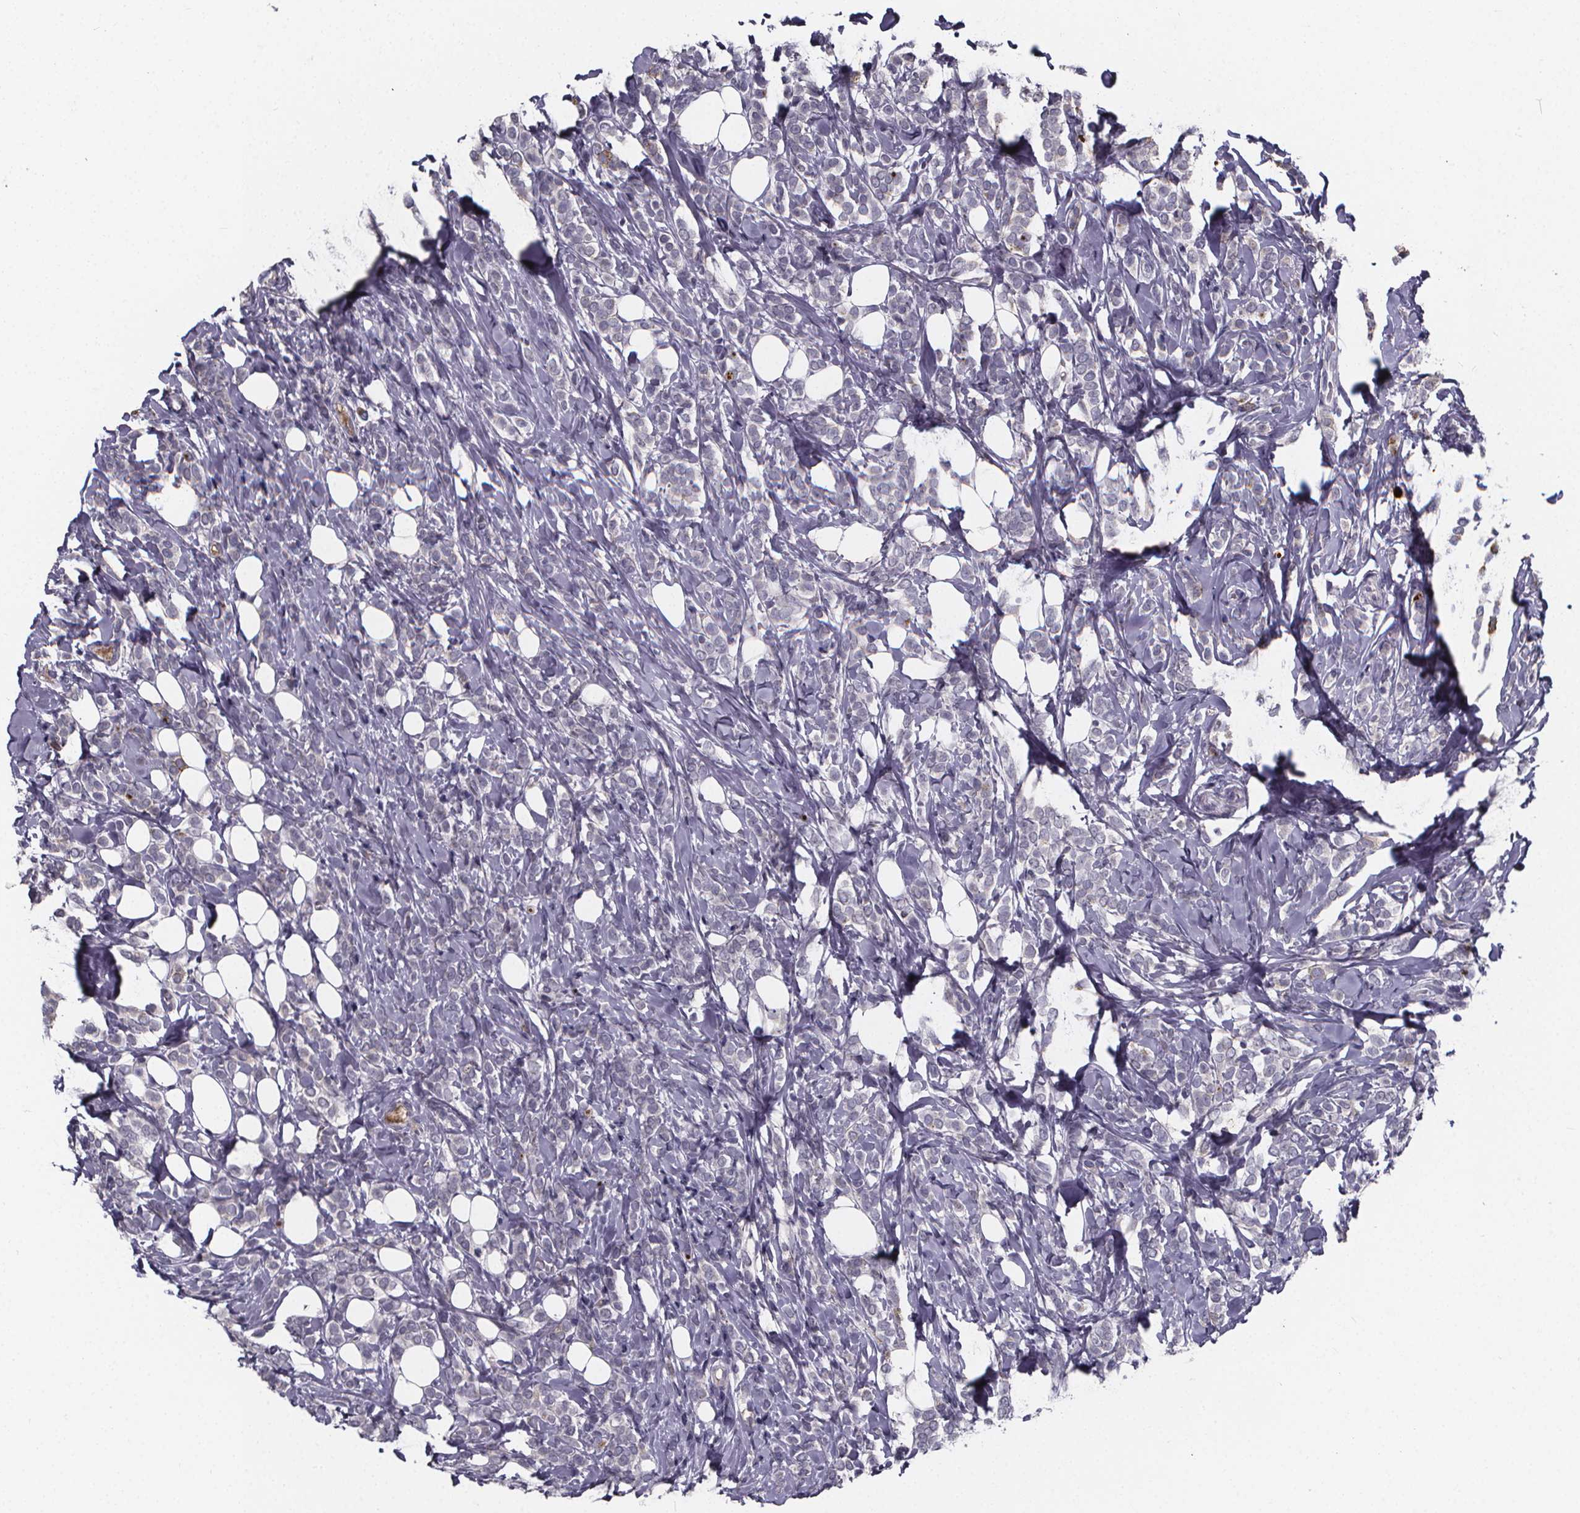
{"staining": {"intensity": "negative", "quantity": "none", "location": "none"}, "tissue": "breast cancer", "cell_type": "Tumor cells", "image_type": "cancer", "snomed": [{"axis": "morphology", "description": "Lobular carcinoma"}, {"axis": "topography", "description": "Breast"}], "caption": "The image reveals no staining of tumor cells in breast lobular carcinoma.", "gene": "AGT", "patient": {"sex": "female", "age": 49}}